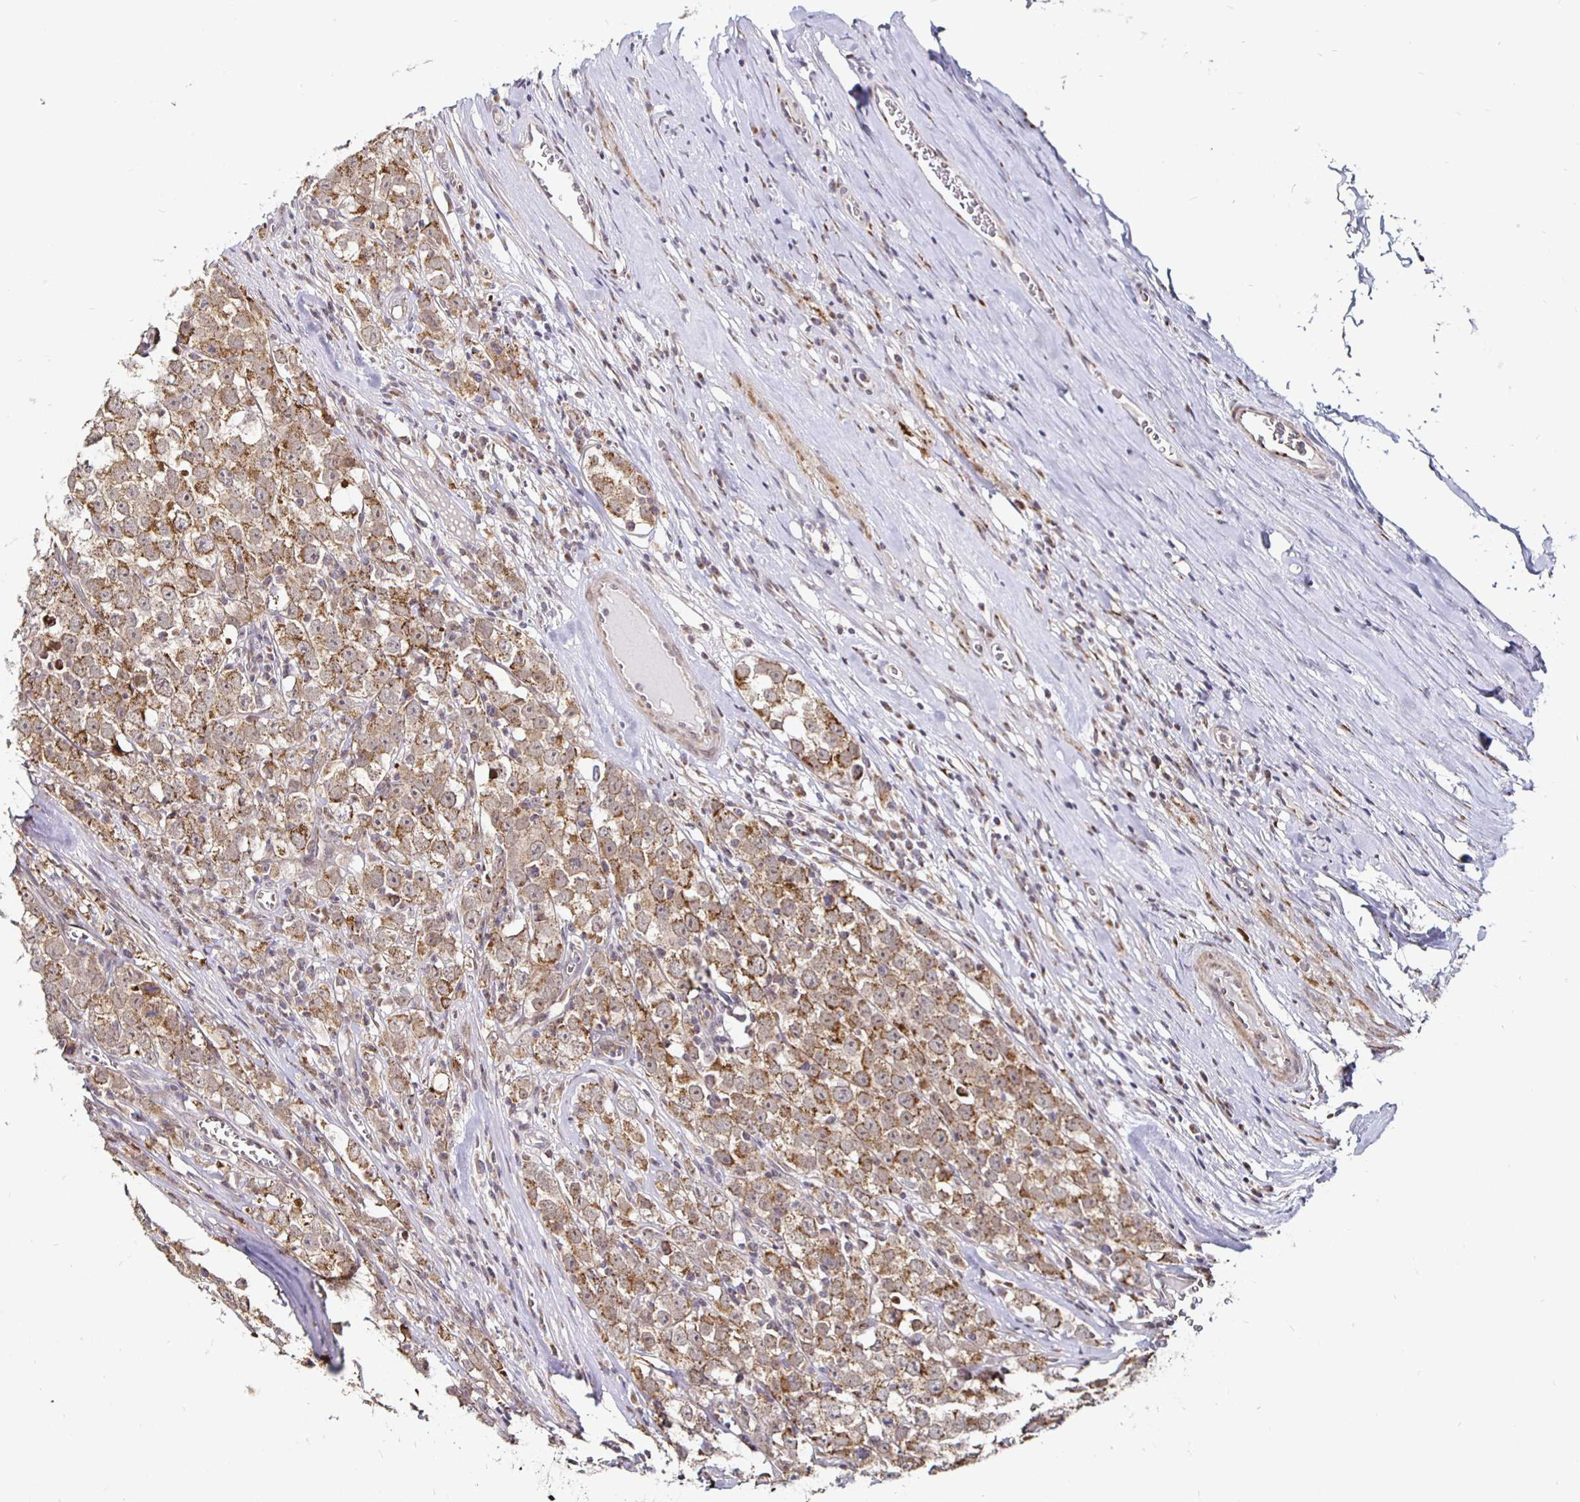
{"staining": {"intensity": "moderate", "quantity": ">75%", "location": "cytoplasmic/membranous,nuclear"}, "tissue": "testis cancer", "cell_type": "Tumor cells", "image_type": "cancer", "snomed": [{"axis": "morphology", "description": "Seminoma, NOS"}, {"axis": "morphology", "description": "Carcinoma, Embryonal, NOS"}, {"axis": "topography", "description": "Testis"}], "caption": "Human testis cancer (embryonal carcinoma) stained with a protein marker shows moderate staining in tumor cells.", "gene": "ATG3", "patient": {"sex": "male", "age": 52}}